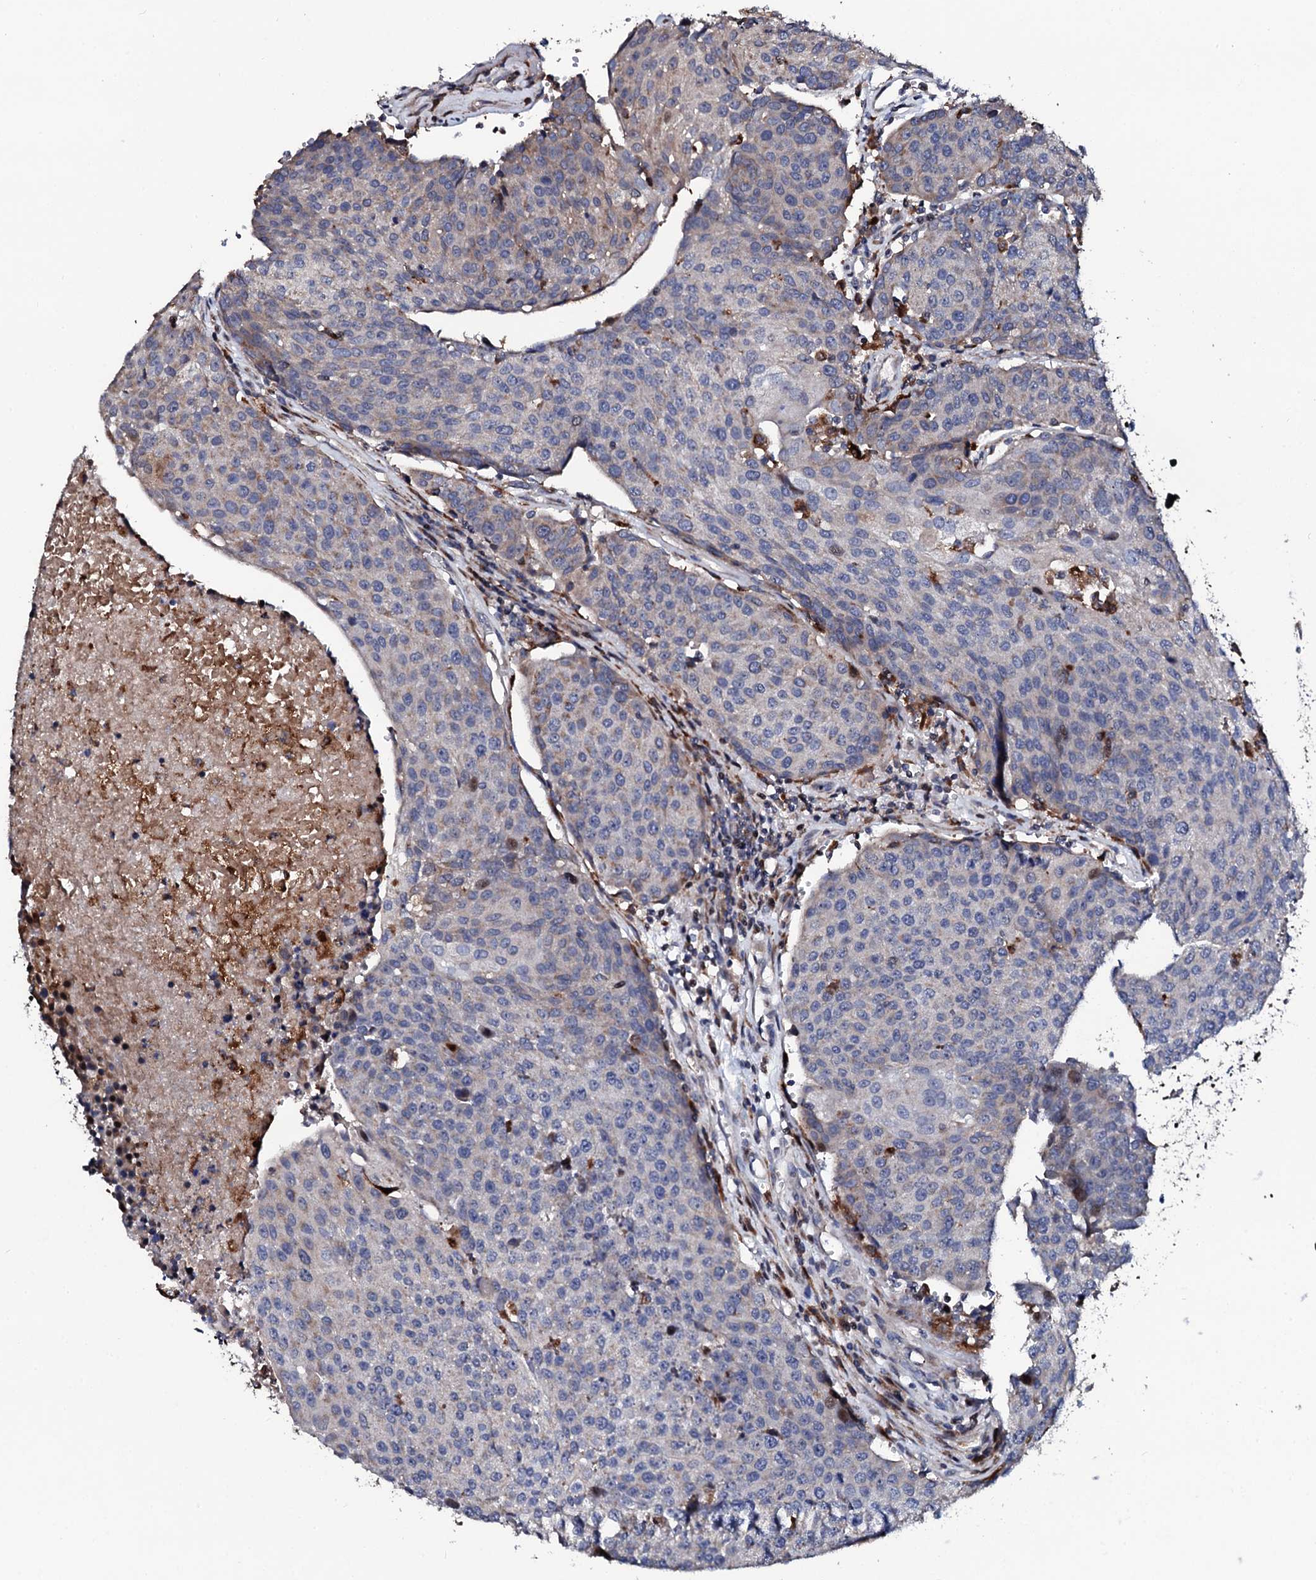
{"staining": {"intensity": "weak", "quantity": "<25%", "location": "cytoplasmic/membranous"}, "tissue": "urothelial cancer", "cell_type": "Tumor cells", "image_type": "cancer", "snomed": [{"axis": "morphology", "description": "Urothelial carcinoma, High grade"}, {"axis": "topography", "description": "Urinary bladder"}], "caption": "DAB (3,3'-diaminobenzidine) immunohistochemical staining of urothelial cancer shows no significant staining in tumor cells.", "gene": "TCIRG1", "patient": {"sex": "female", "age": 85}}